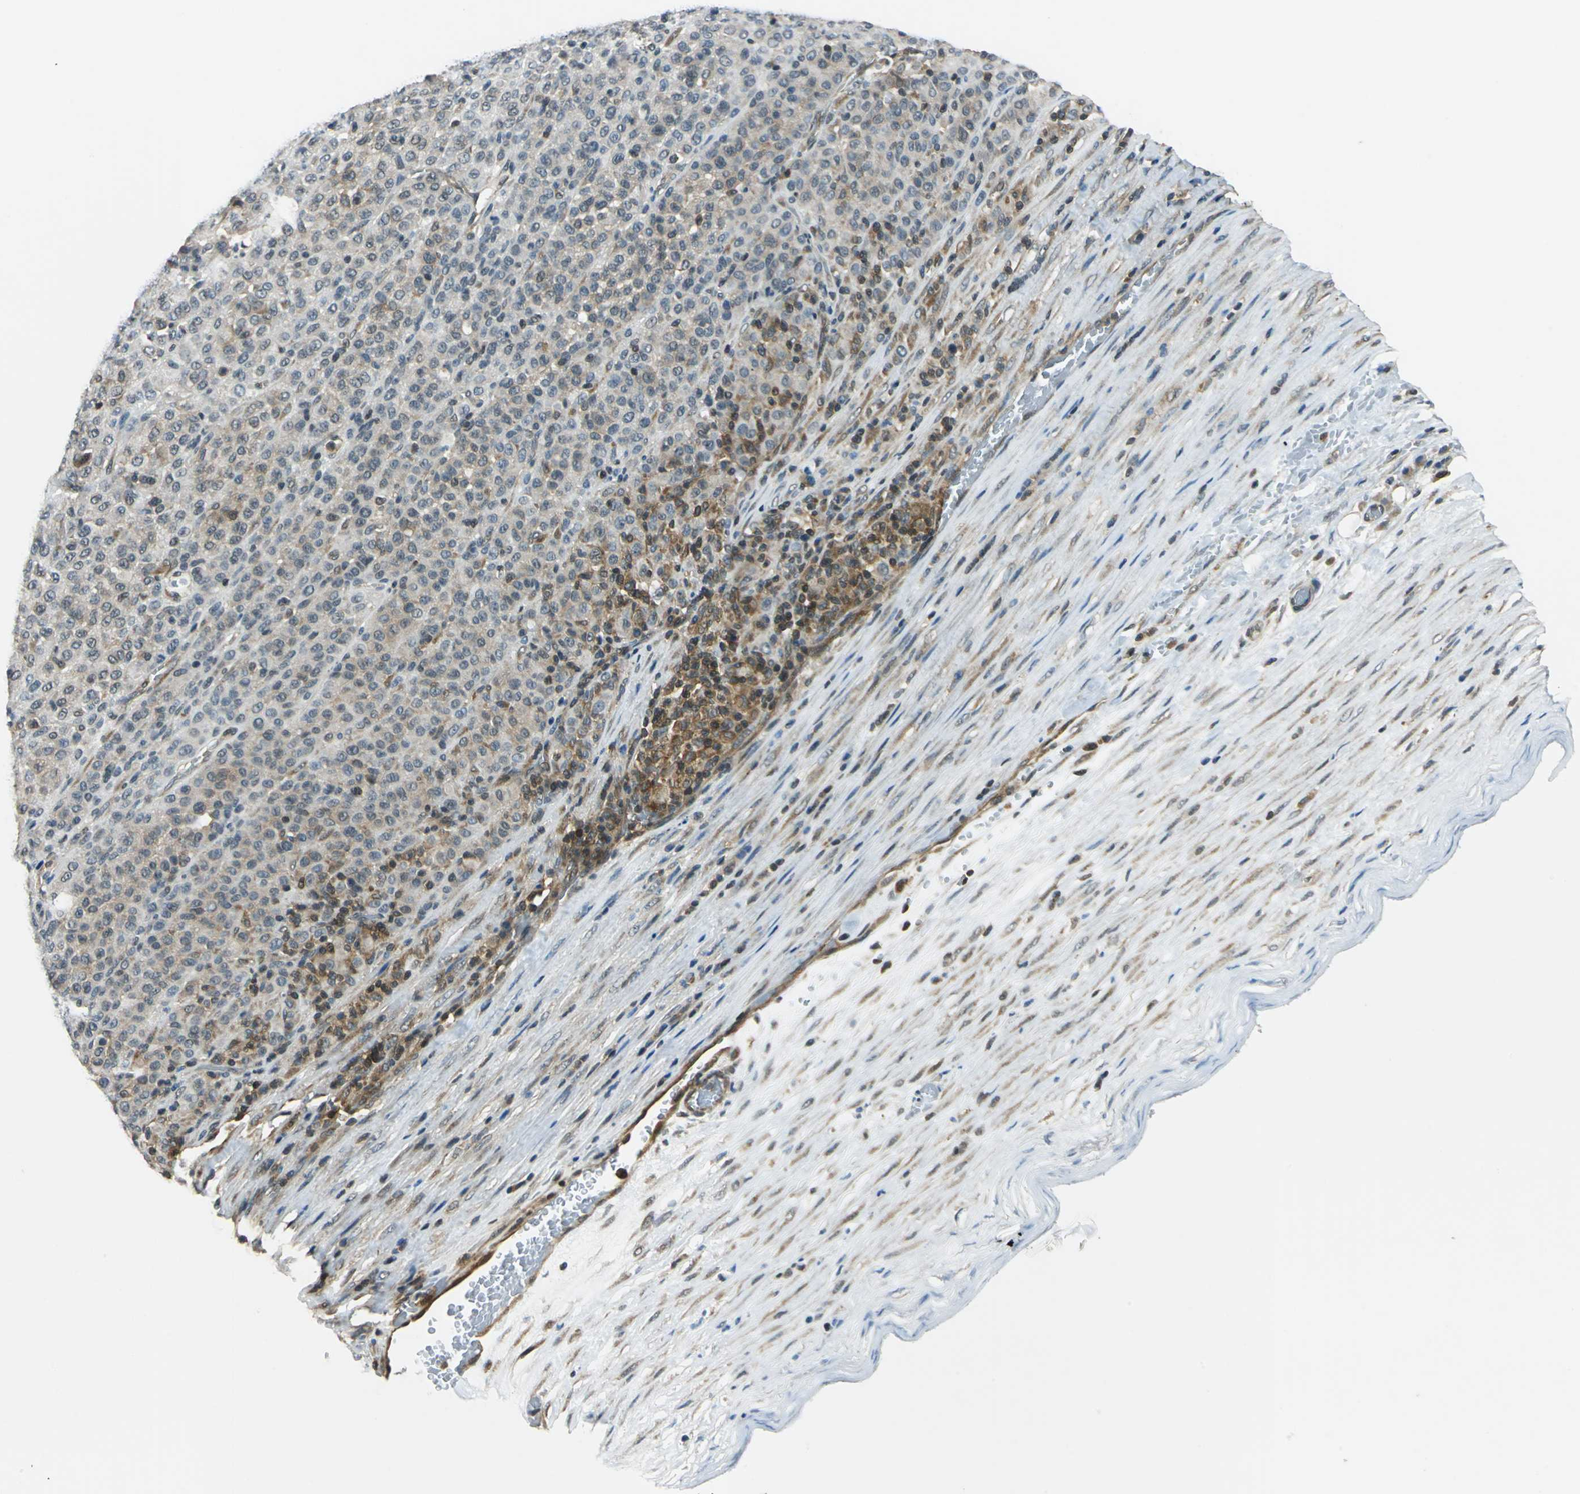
{"staining": {"intensity": "moderate", "quantity": "<25%", "location": "cytoplasmic/membranous,nuclear"}, "tissue": "melanoma", "cell_type": "Tumor cells", "image_type": "cancer", "snomed": [{"axis": "morphology", "description": "Malignant melanoma, Metastatic site"}, {"axis": "topography", "description": "Pancreas"}], "caption": "Melanoma stained with IHC reveals moderate cytoplasmic/membranous and nuclear expression in approximately <25% of tumor cells. (DAB IHC with brightfield microscopy, high magnification).", "gene": "ARPC3", "patient": {"sex": "female", "age": 30}}